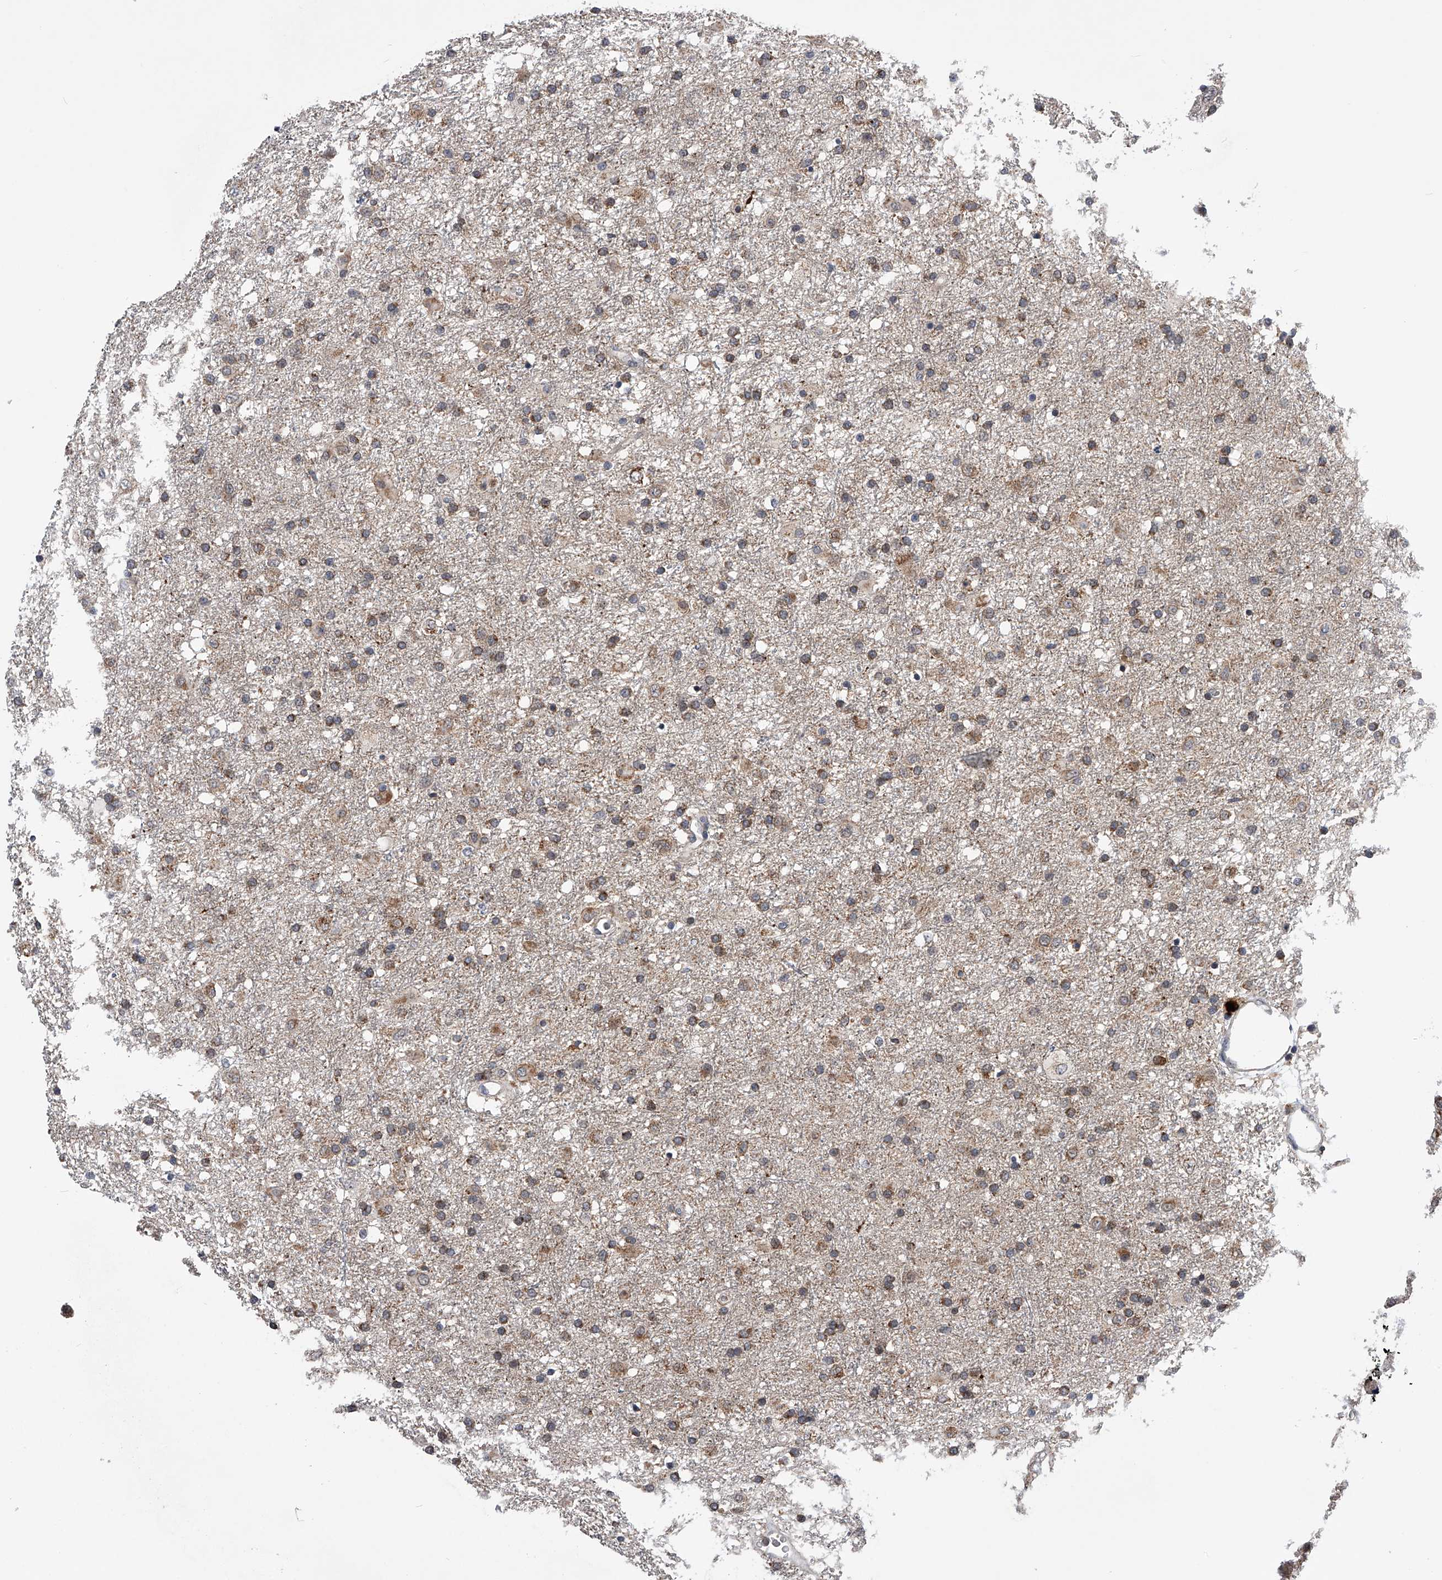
{"staining": {"intensity": "moderate", "quantity": "25%-75%", "location": "cytoplasmic/membranous"}, "tissue": "glioma", "cell_type": "Tumor cells", "image_type": "cancer", "snomed": [{"axis": "morphology", "description": "Glioma, malignant, Low grade"}, {"axis": "topography", "description": "Brain"}], "caption": "Glioma was stained to show a protein in brown. There is medium levels of moderate cytoplasmic/membranous expression in approximately 25%-75% of tumor cells.", "gene": "SPOCK1", "patient": {"sex": "male", "age": 65}}